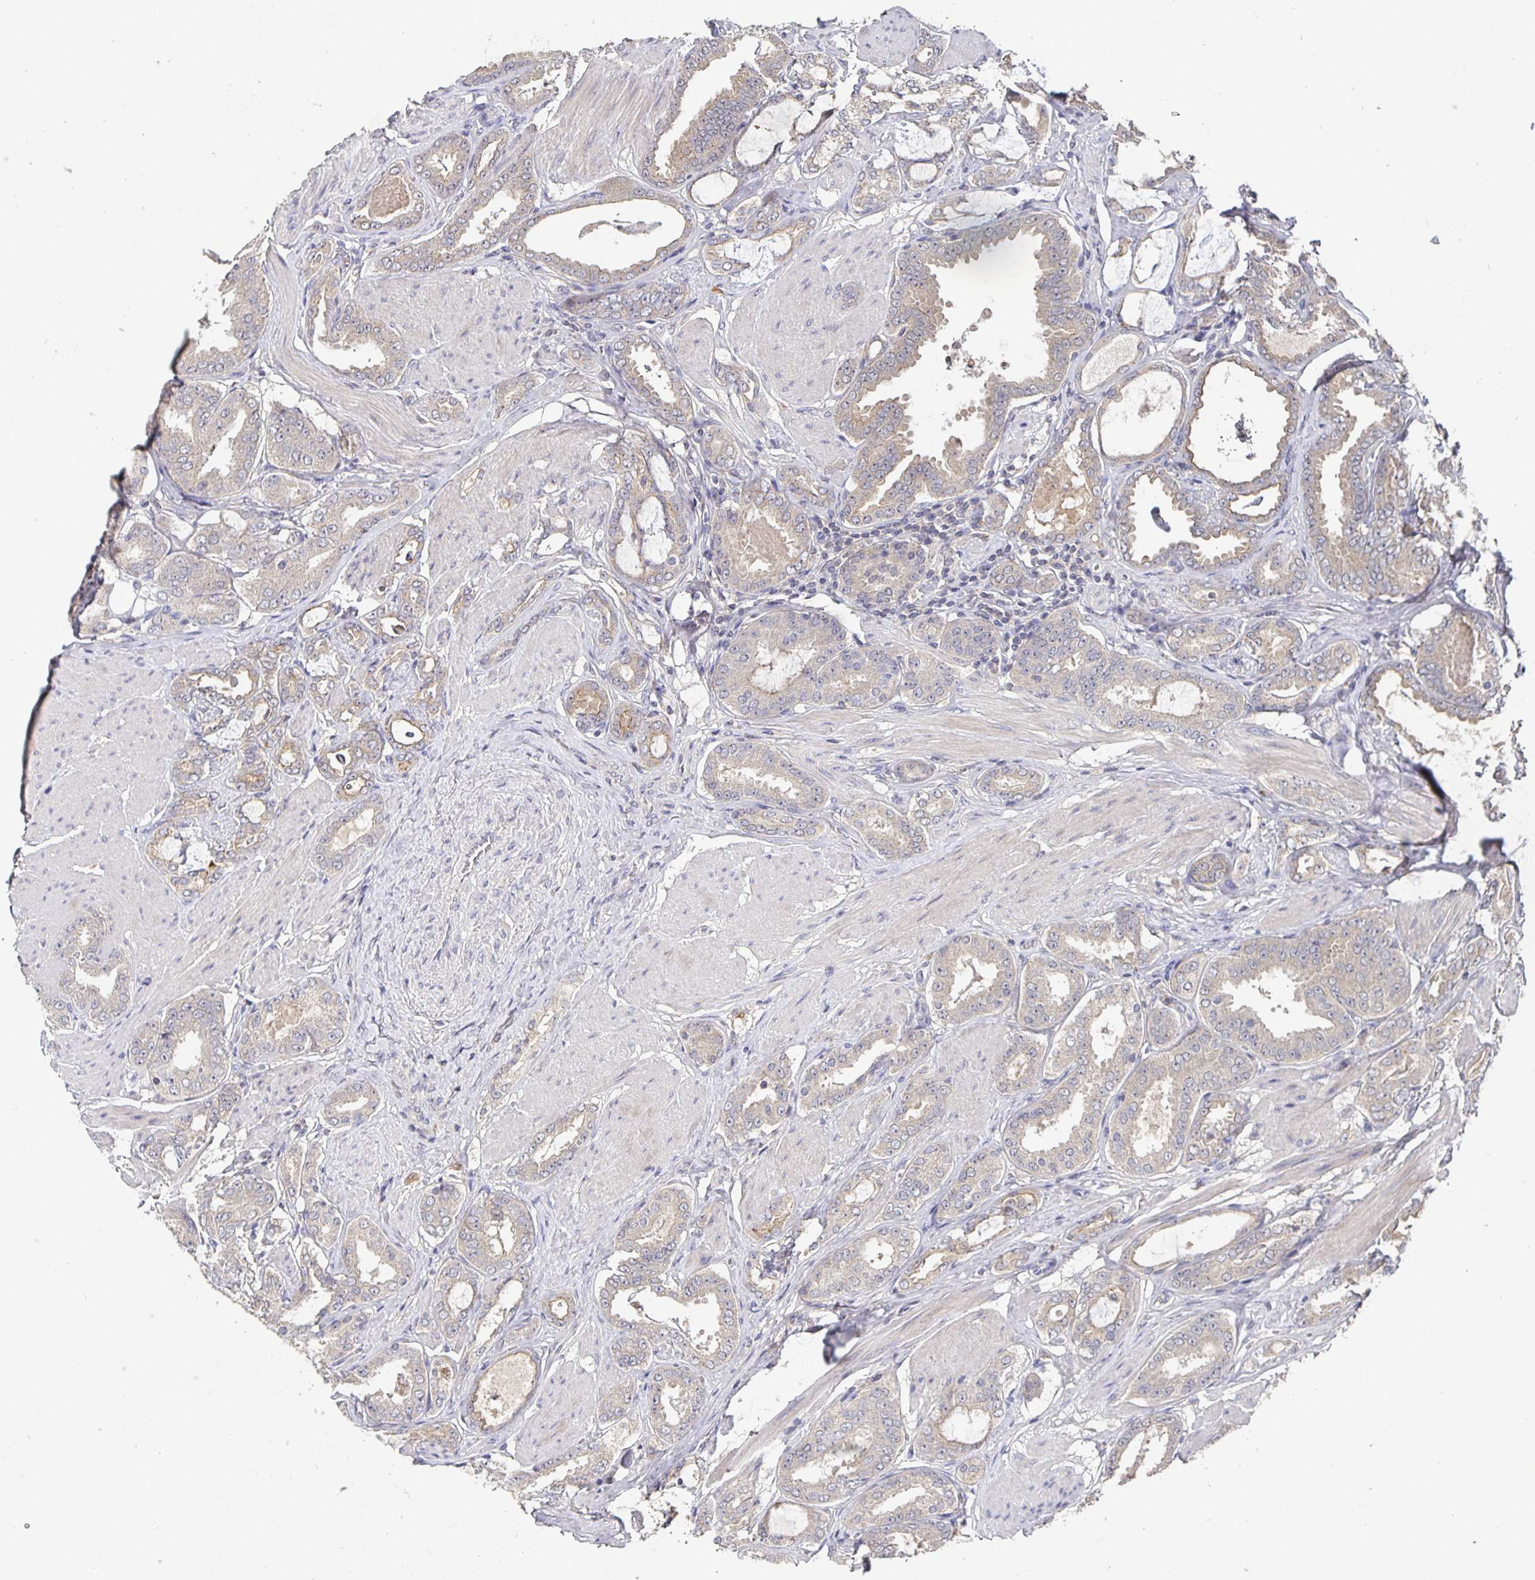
{"staining": {"intensity": "weak", "quantity": "25%-75%", "location": "cytoplasmic/membranous"}, "tissue": "prostate cancer", "cell_type": "Tumor cells", "image_type": "cancer", "snomed": [{"axis": "morphology", "description": "Adenocarcinoma, High grade"}, {"axis": "topography", "description": "Prostate"}], "caption": "Brown immunohistochemical staining in prostate adenocarcinoma (high-grade) exhibits weak cytoplasmic/membranous staining in approximately 25%-75% of tumor cells. The staining was performed using DAB to visualize the protein expression in brown, while the nuclei were stained in blue with hematoxylin (Magnification: 20x).", "gene": "HEPN1", "patient": {"sex": "male", "age": 63}}